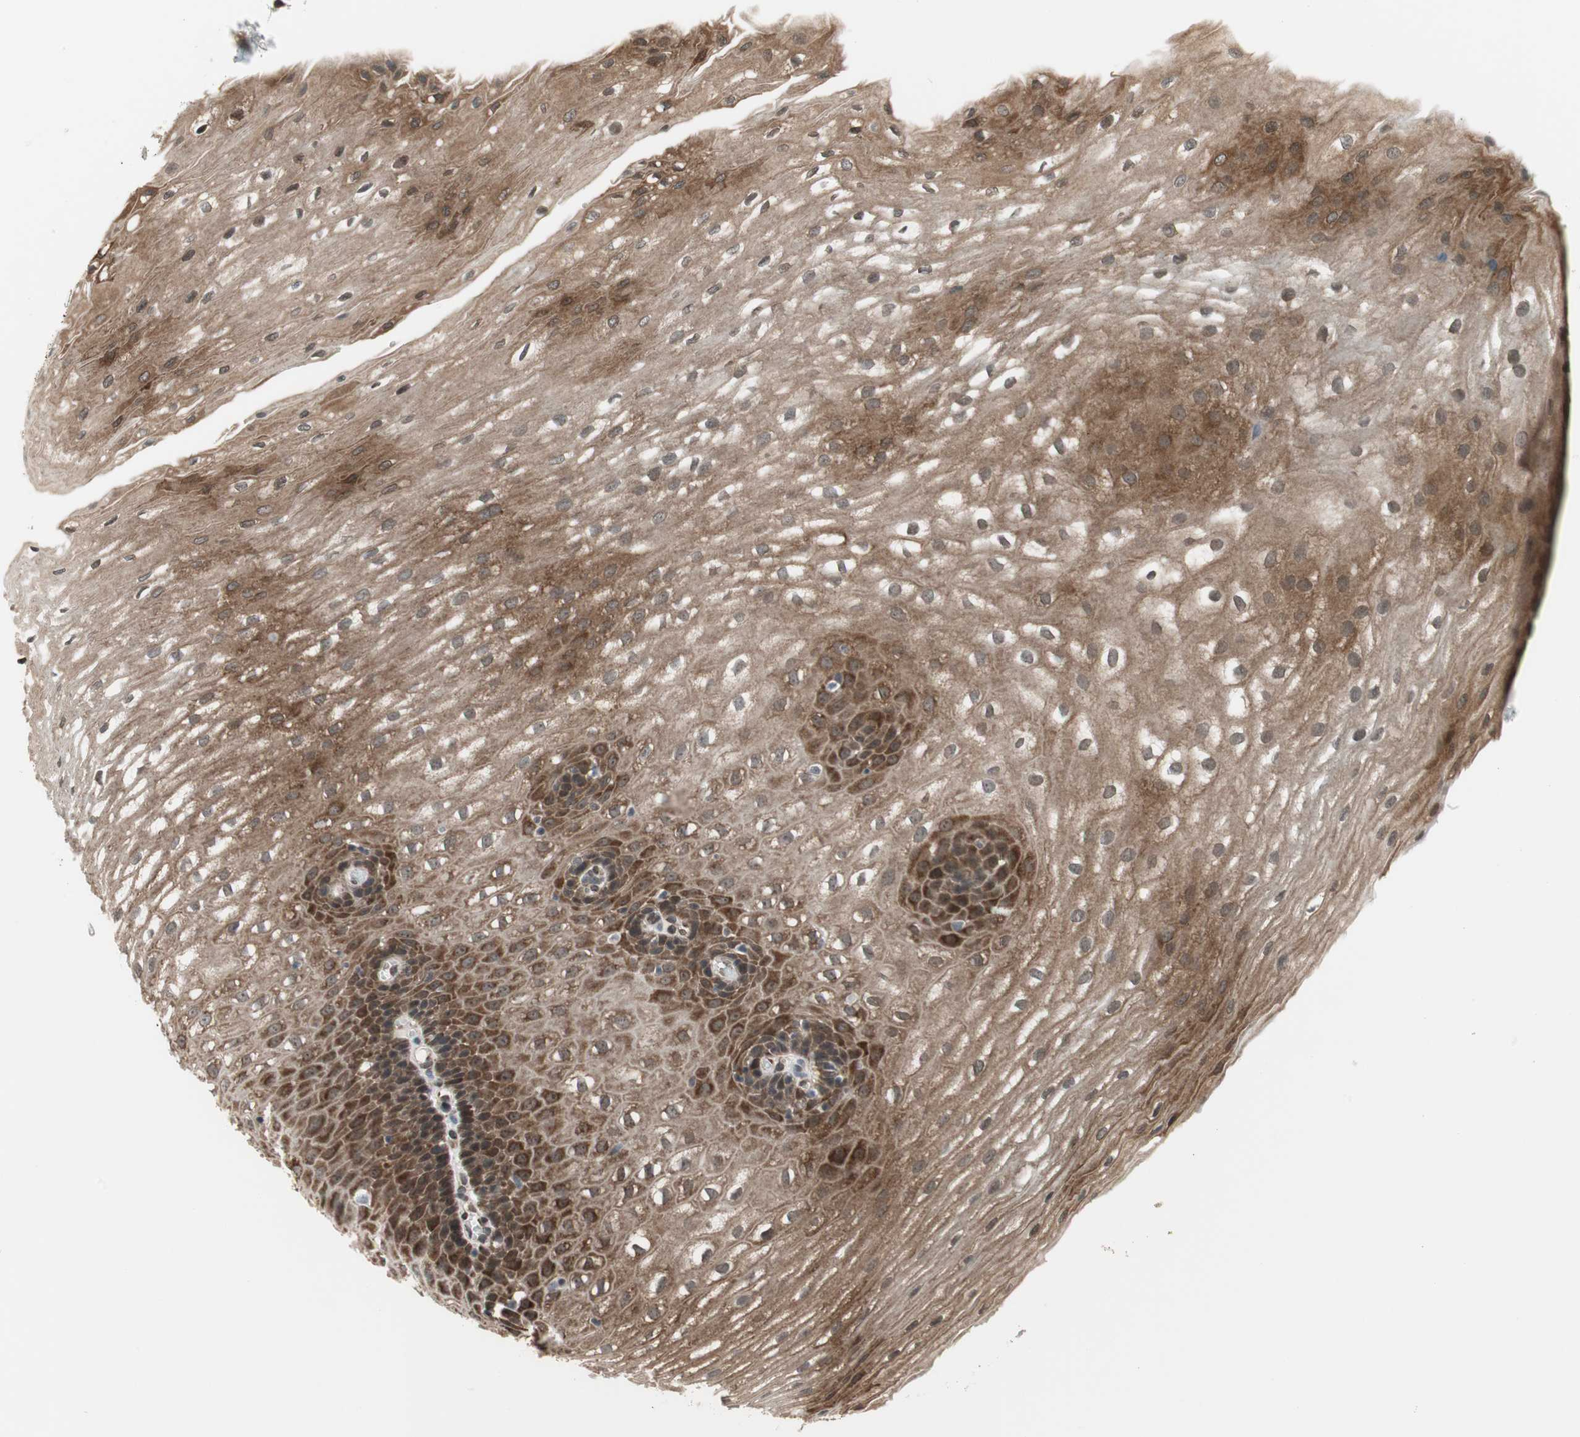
{"staining": {"intensity": "moderate", "quantity": ">75%", "location": "cytoplasmic/membranous"}, "tissue": "esophagus", "cell_type": "Squamous epithelial cells", "image_type": "normal", "snomed": [{"axis": "morphology", "description": "Normal tissue, NOS"}, {"axis": "topography", "description": "Esophagus"}], "caption": "Protein expression analysis of normal human esophagus reveals moderate cytoplasmic/membranous staining in about >75% of squamous epithelial cells.", "gene": "ZNF512B", "patient": {"sex": "male", "age": 48}}